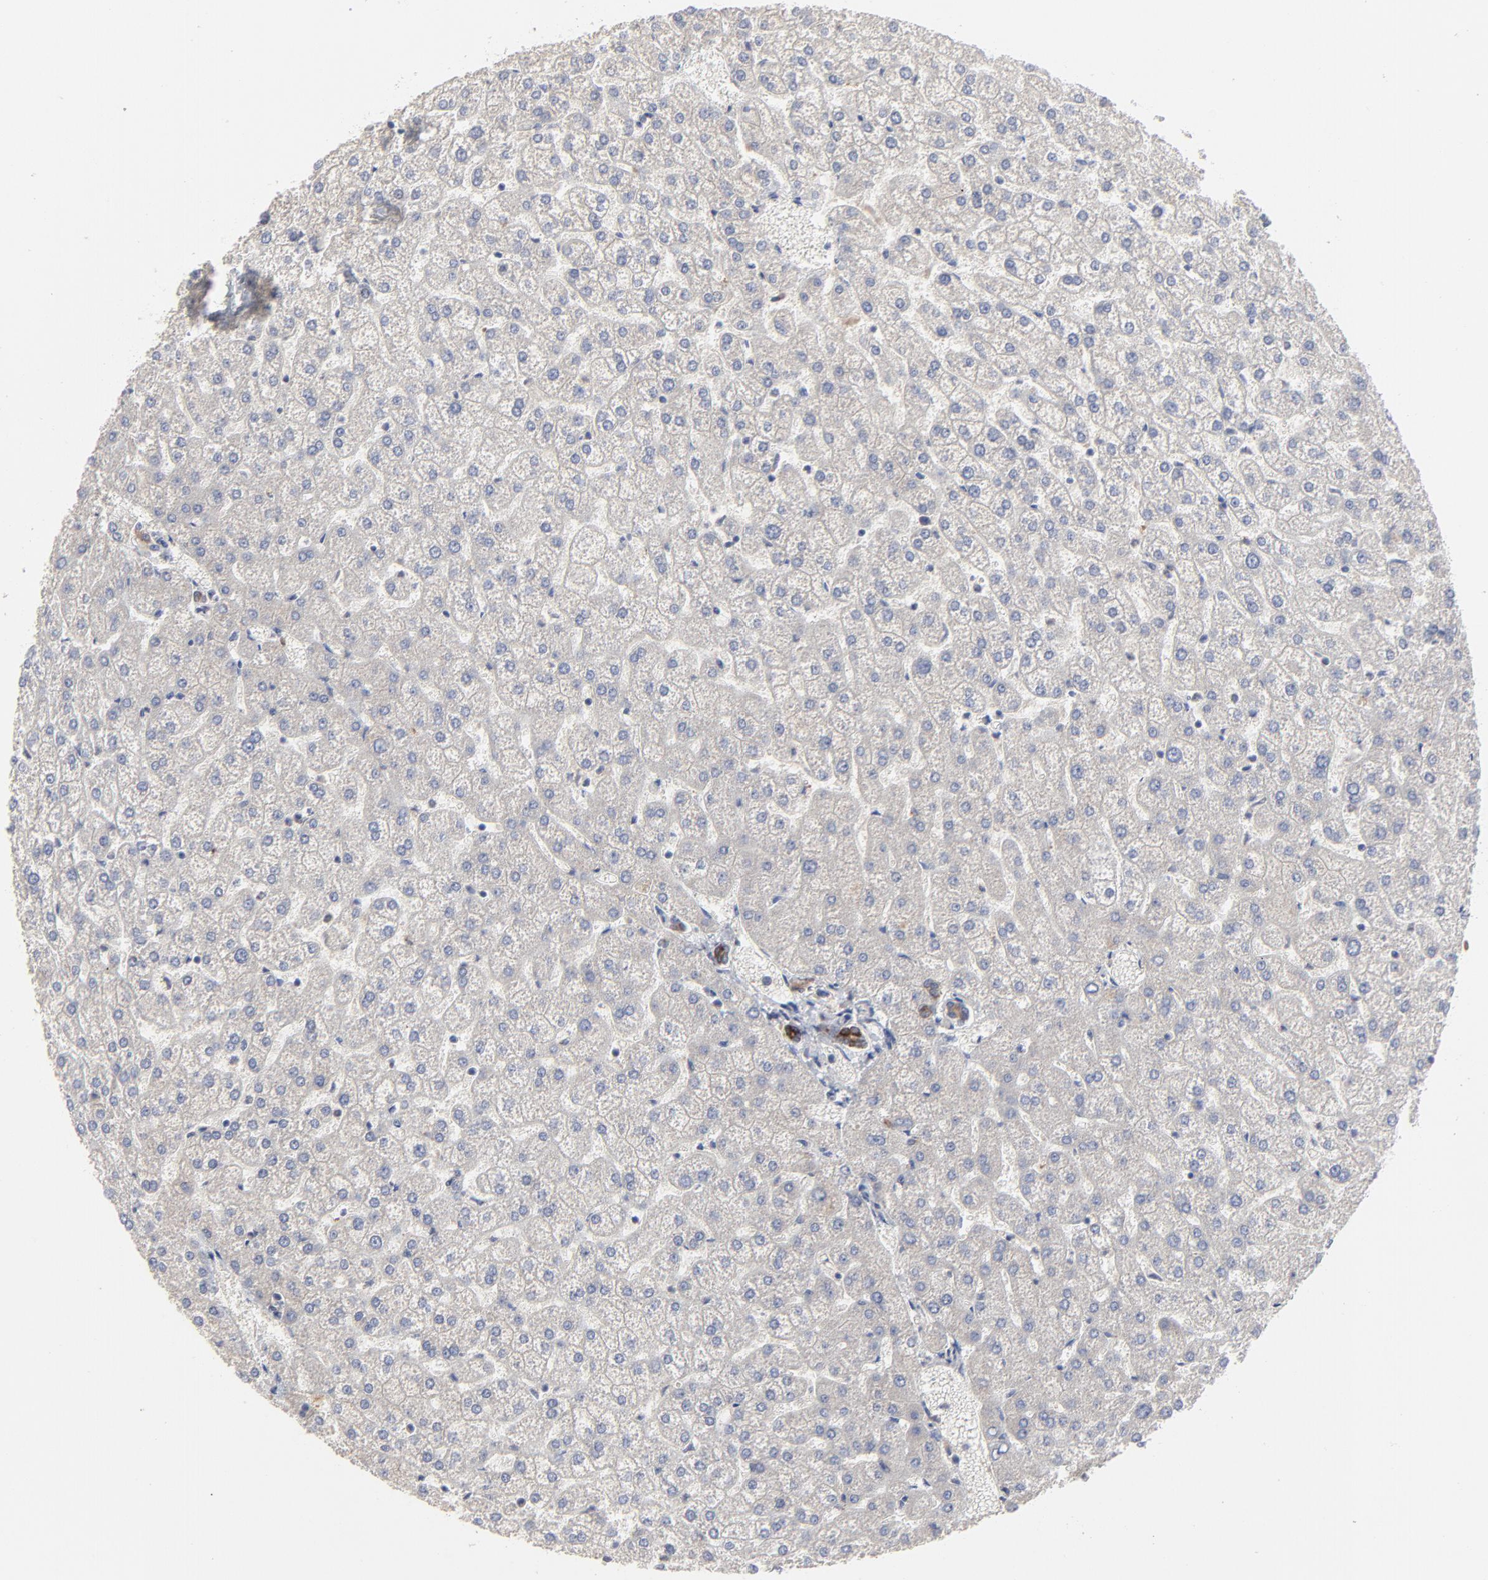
{"staining": {"intensity": "weak", "quantity": ">75%", "location": "cytoplasmic/membranous"}, "tissue": "liver", "cell_type": "Cholangiocytes", "image_type": "normal", "snomed": [{"axis": "morphology", "description": "Normal tissue, NOS"}, {"axis": "topography", "description": "Liver"}], "caption": "Cholangiocytes exhibit low levels of weak cytoplasmic/membranous positivity in approximately >75% of cells in normal liver. Using DAB (brown) and hematoxylin (blue) stains, captured at high magnification using brightfield microscopy.", "gene": "FAM199X", "patient": {"sex": "female", "age": 32}}